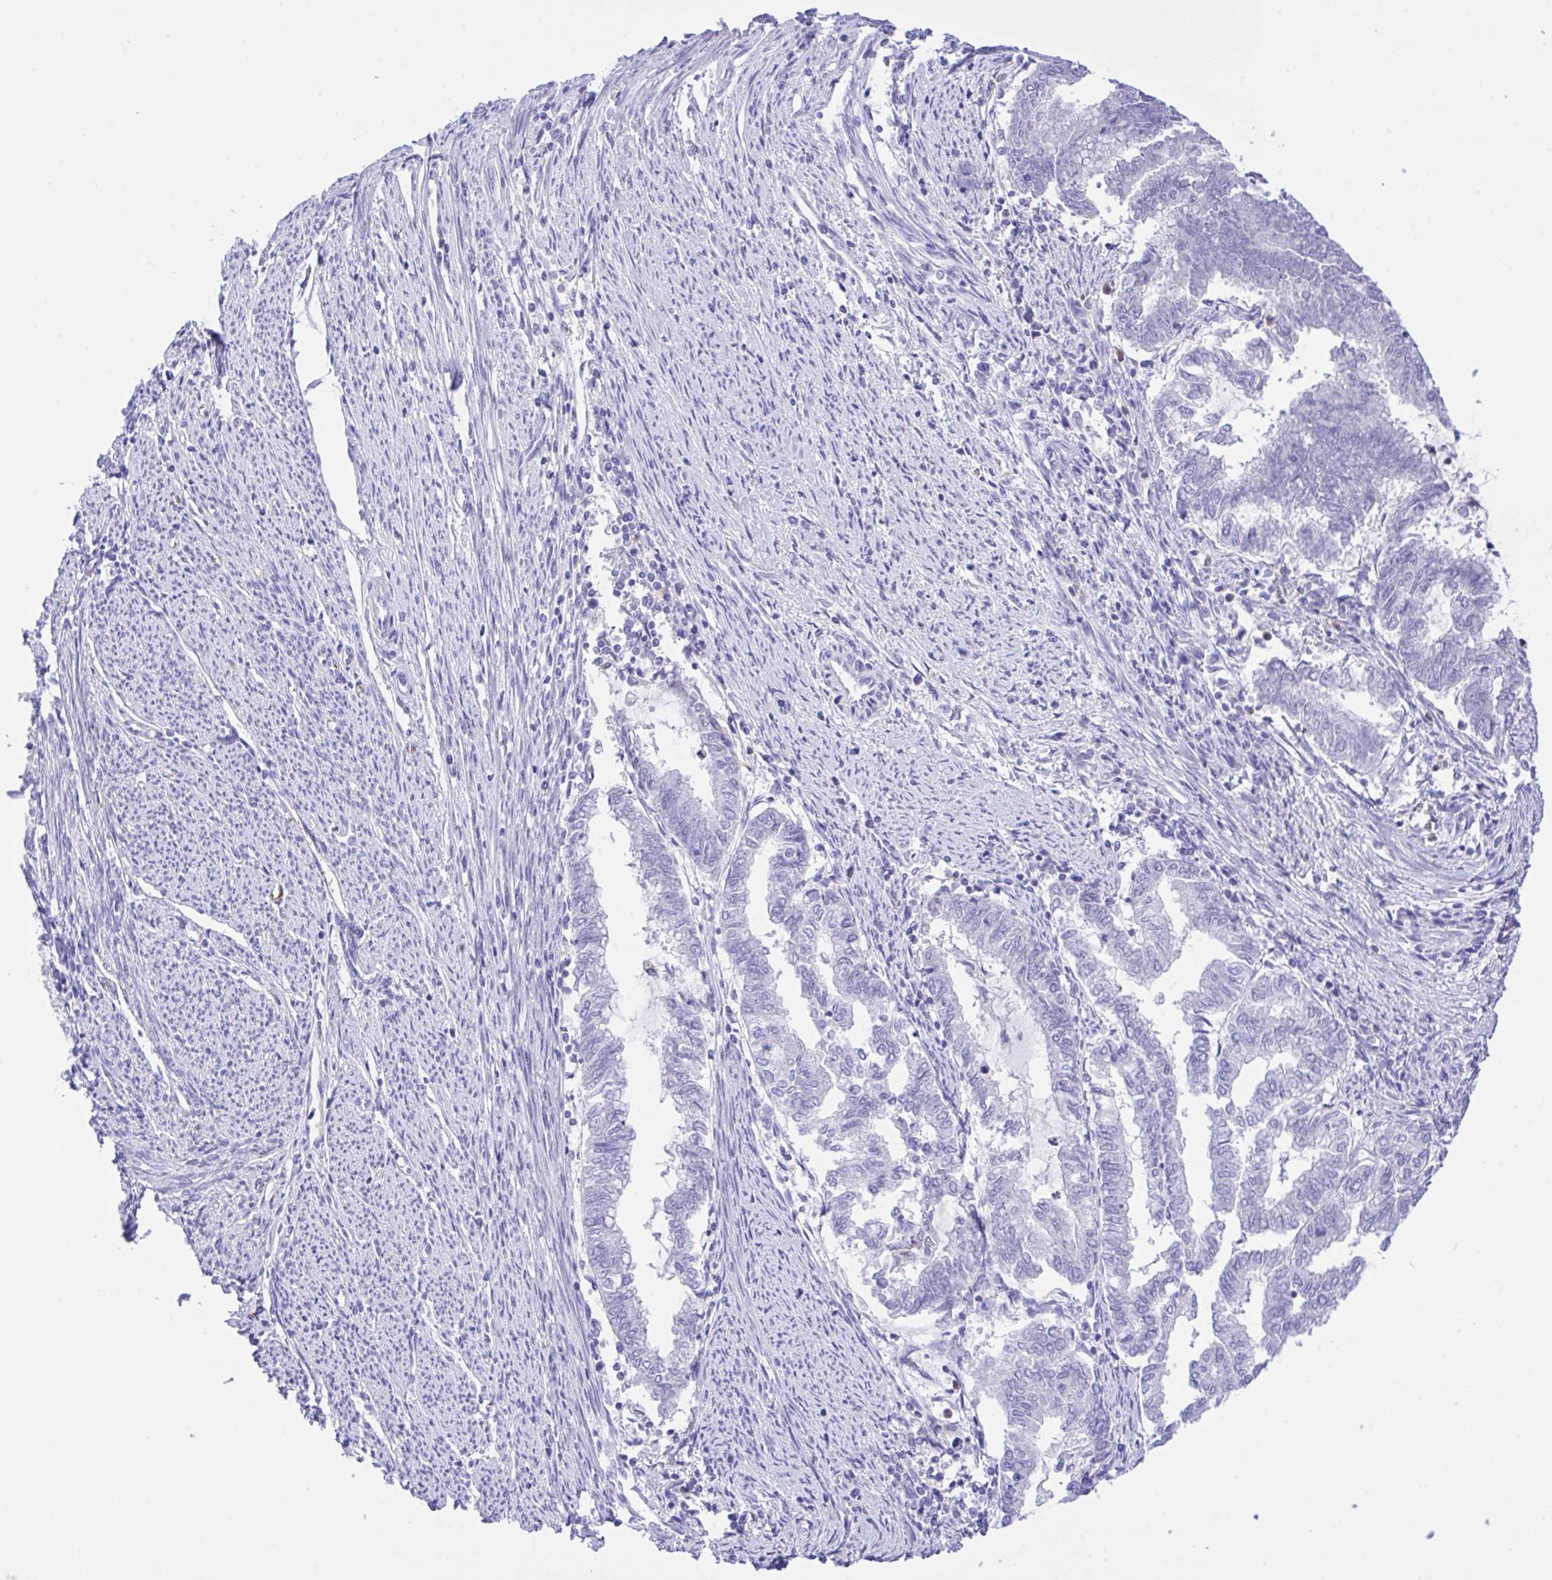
{"staining": {"intensity": "negative", "quantity": "none", "location": "none"}, "tissue": "endometrial cancer", "cell_type": "Tumor cells", "image_type": "cancer", "snomed": [{"axis": "morphology", "description": "Adenocarcinoma, NOS"}, {"axis": "topography", "description": "Endometrium"}], "caption": "High power microscopy image of an immunohistochemistry (IHC) histopathology image of endometrial adenocarcinoma, revealing no significant positivity in tumor cells.", "gene": "ZNF221", "patient": {"sex": "female", "age": 79}}